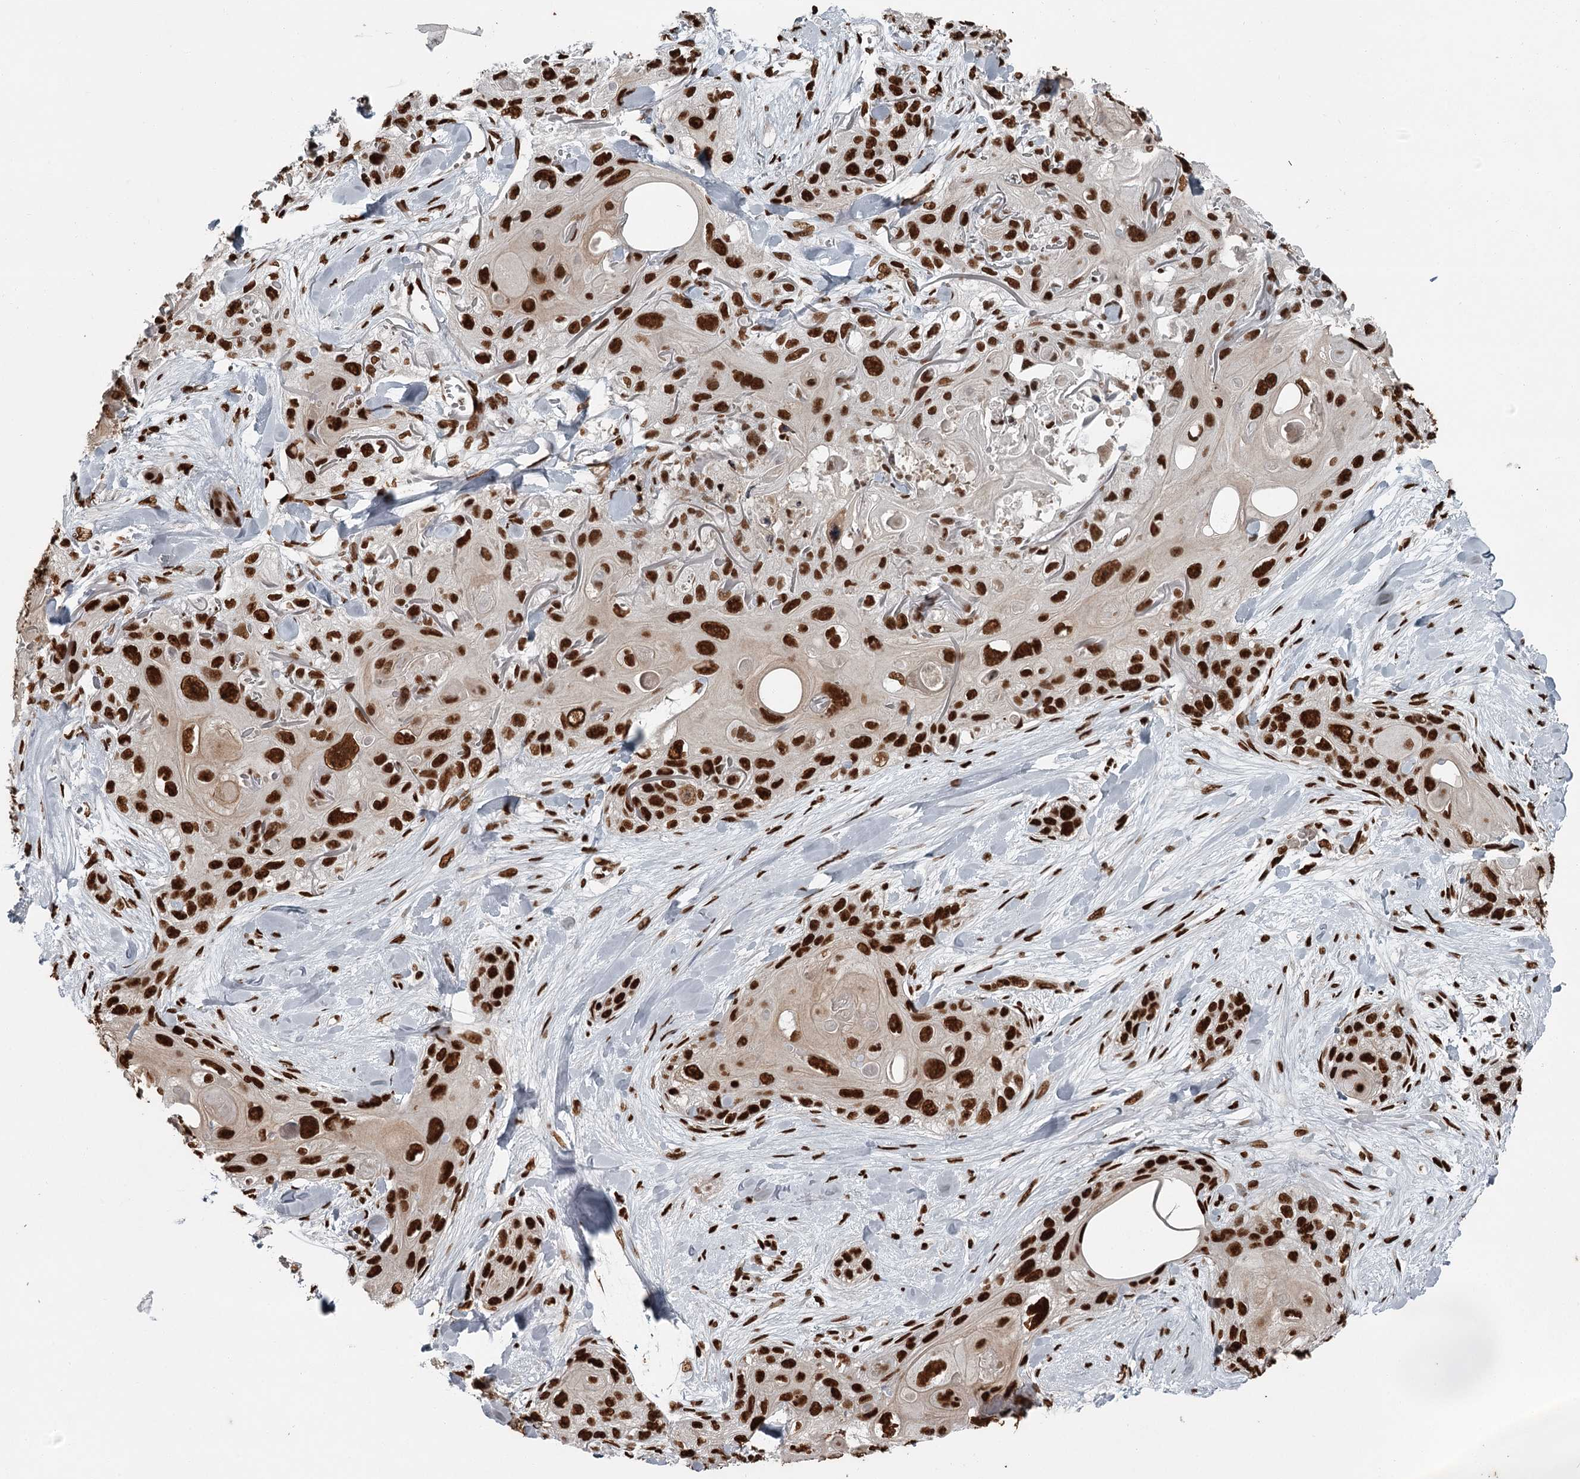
{"staining": {"intensity": "strong", "quantity": ">75%", "location": "nuclear"}, "tissue": "skin cancer", "cell_type": "Tumor cells", "image_type": "cancer", "snomed": [{"axis": "morphology", "description": "Normal tissue, NOS"}, {"axis": "morphology", "description": "Squamous cell carcinoma, NOS"}, {"axis": "topography", "description": "Skin"}], "caption": "A high-resolution histopathology image shows immunohistochemistry (IHC) staining of squamous cell carcinoma (skin), which displays strong nuclear positivity in approximately >75% of tumor cells. (DAB IHC, brown staining for protein, blue staining for nuclei).", "gene": "RBBP7", "patient": {"sex": "male", "age": 72}}